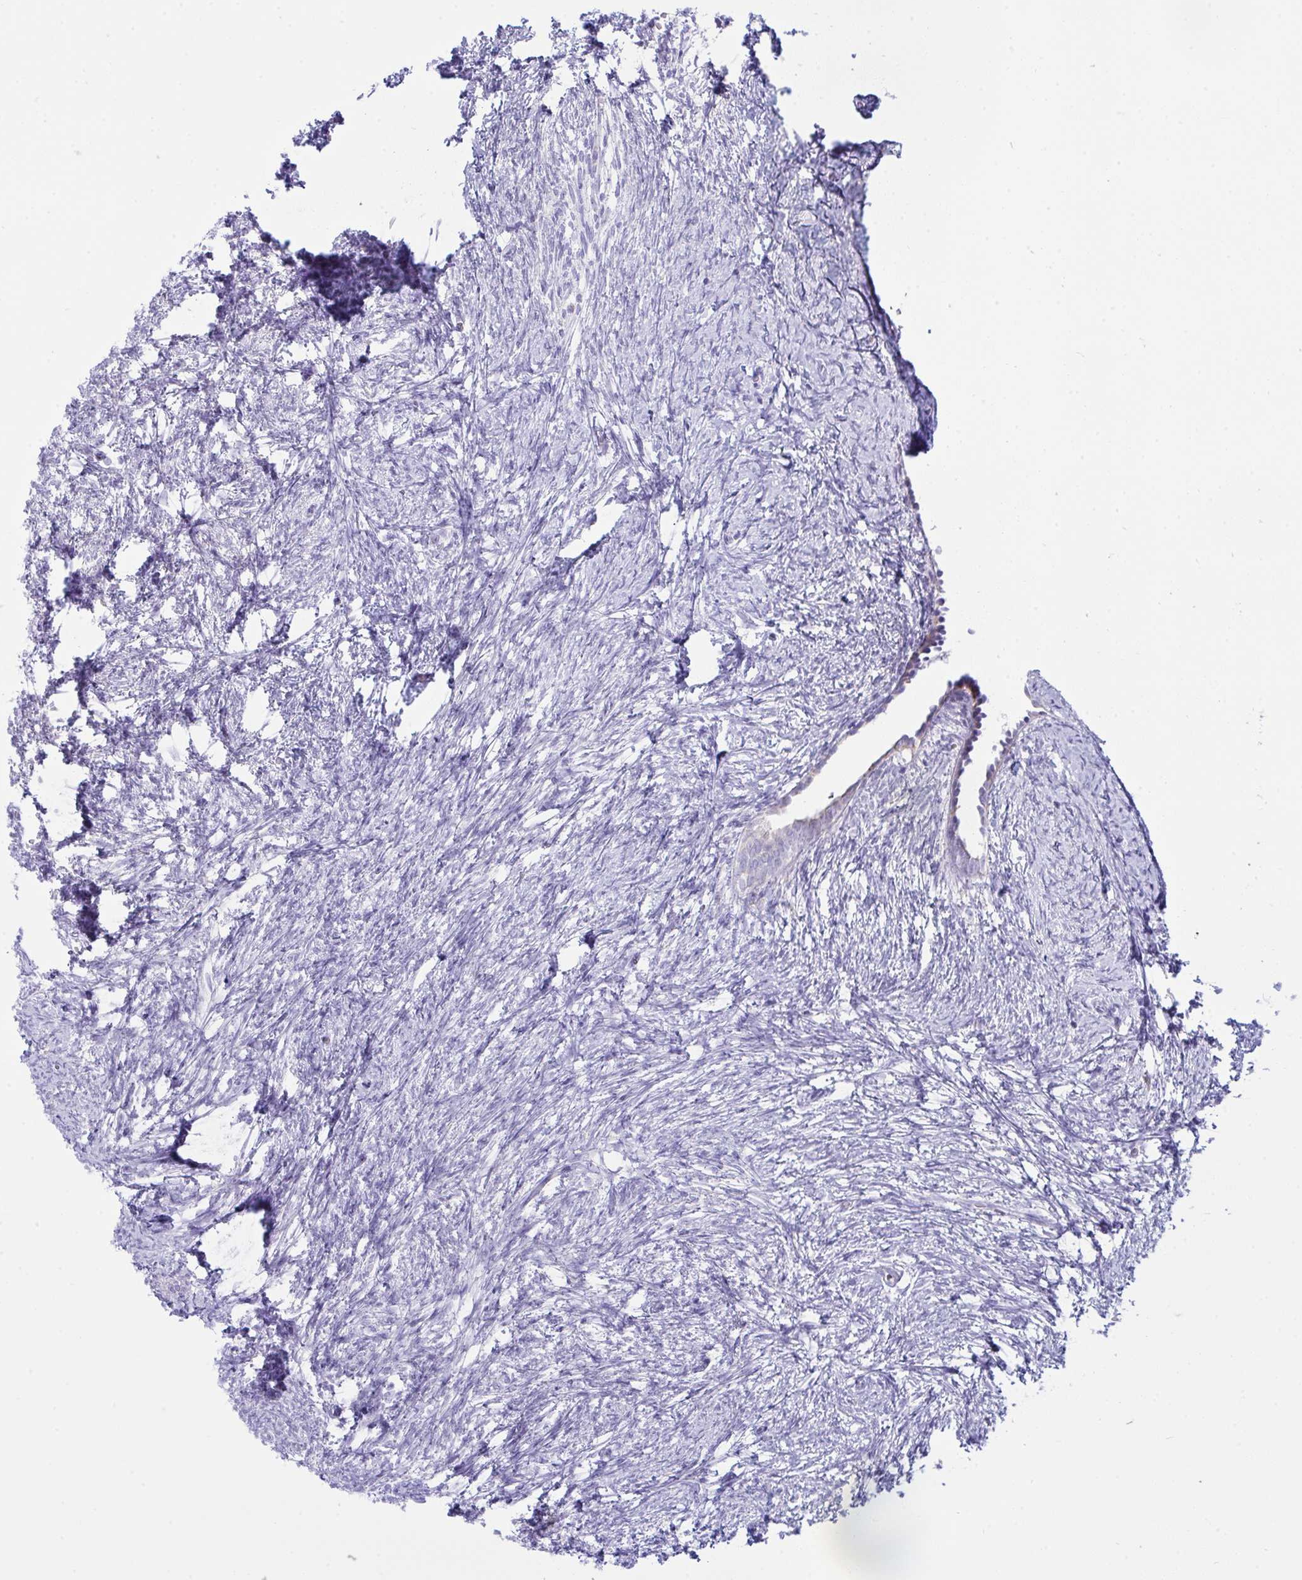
{"staining": {"intensity": "negative", "quantity": "none", "location": "none"}, "tissue": "ovary", "cell_type": "Follicle cells", "image_type": "normal", "snomed": [{"axis": "morphology", "description": "Normal tissue, NOS"}, {"axis": "topography", "description": "Ovary"}], "caption": "Histopathology image shows no protein staining in follicle cells of normal ovary.", "gene": "BBS1", "patient": {"sex": "female", "age": 41}}